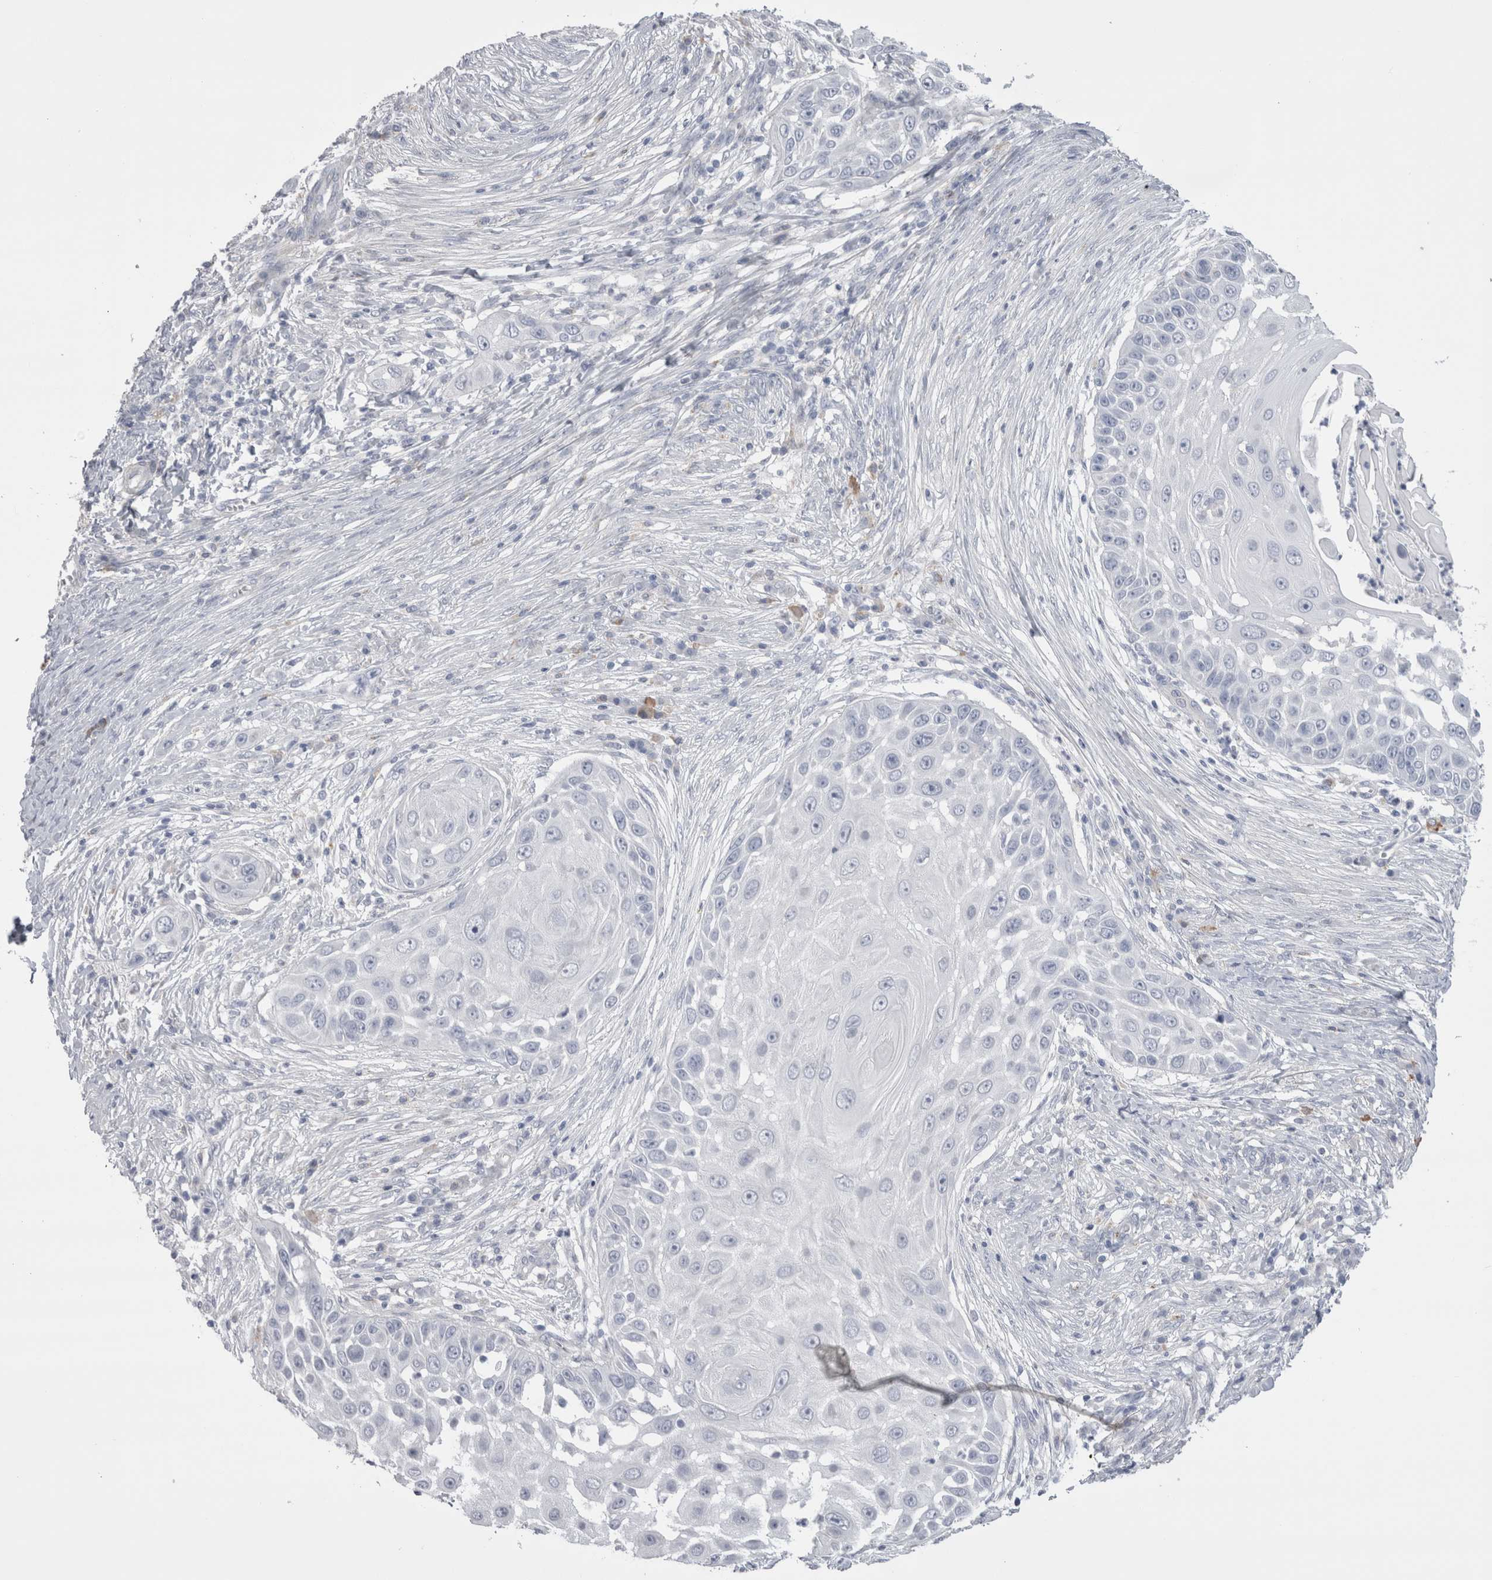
{"staining": {"intensity": "negative", "quantity": "none", "location": "none"}, "tissue": "skin cancer", "cell_type": "Tumor cells", "image_type": "cancer", "snomed": [{"axis": "morphology", "description": "Squamous cell carcinoma, NOS"}, {"axis": "topography", "description": "Skin"}], "caption": "Human squamous cell carcinoma (skin) stained for a protein using IHC shows no positivity in tumor cells.", "gene": "EPDR1", "patient": {"sex": "female", "age": 44}}